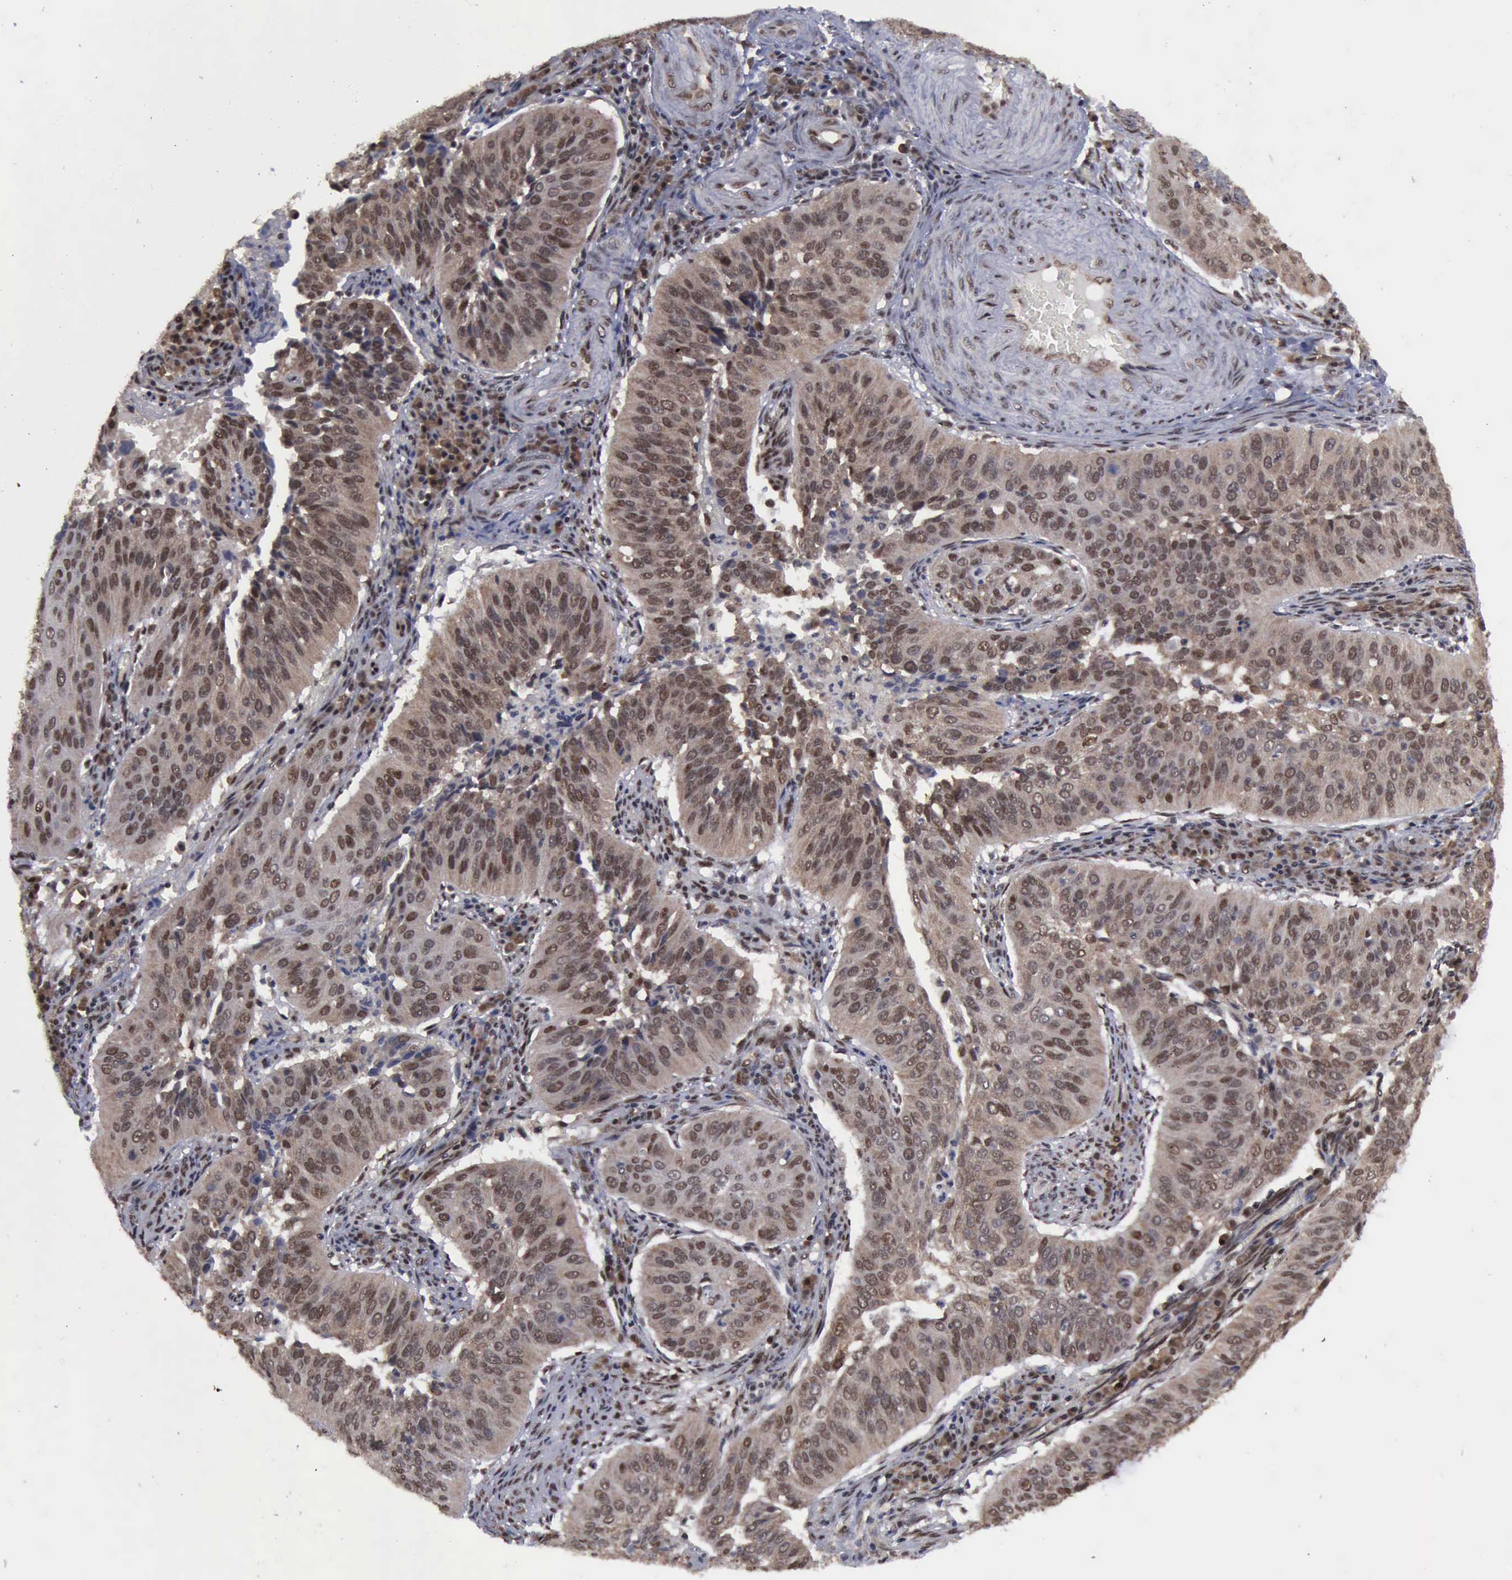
{"staining": {"intensity": "weak", "quantity": ">75%", "location": "cytoplasmic/membranous,nuclear"}, "tissue": "cervical cancer", "cell_type": "Tumor cells", "image_type": "cancer", "snomed": [{"axis": "morphology", "description": "Squamous cell carcinoma, NOS"}, {"axis": "topography", "description": "Cervix"}], "caption": "This is an image of immunohistochemistry staining of cervical squamous cell carcinoma, which shows weak positivity in the cytoplasmic/membranous and nuclear of tumor cells.", "gene": "RTCB", "patient": {"sex": "female", "age": 39}}